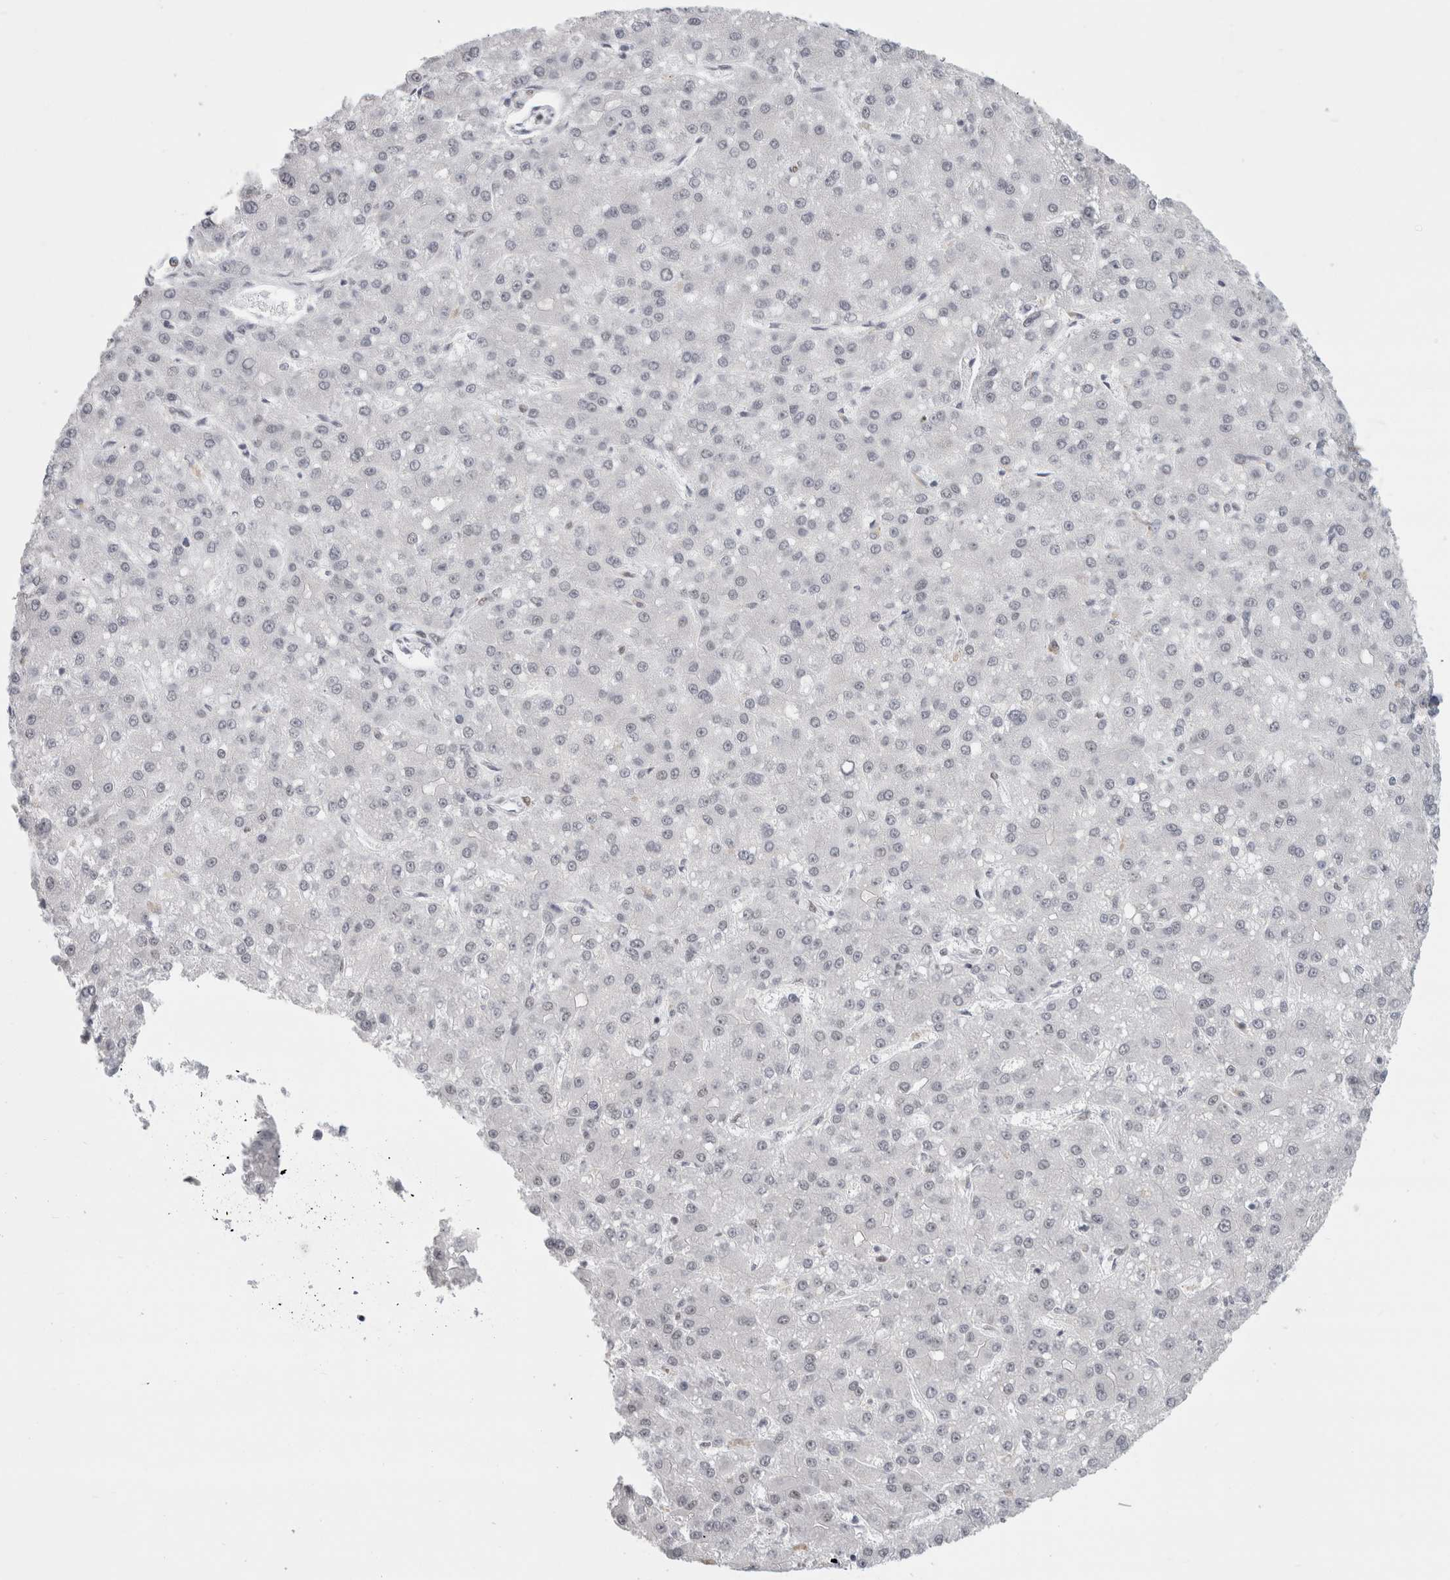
{"staining": {"intensity": "weak", "quantity": ">75%", "location": "nuclear"}, "tissue": "liver cancer", "cell_type": "Tumor cells", "image_type": "cancer", "snomed": [{"axis": "morphology", "description": "Carcinoma, Hepatocellular, NOS"}, {"axis": "topography", "description": "Liver"}], "caption": "Protein staining of liver cancer tissue displays weak nuclear staining in about >75% of tumor cells.", "gene": "SMARCC1", "patient": {"sex": "male", "age": 67}}